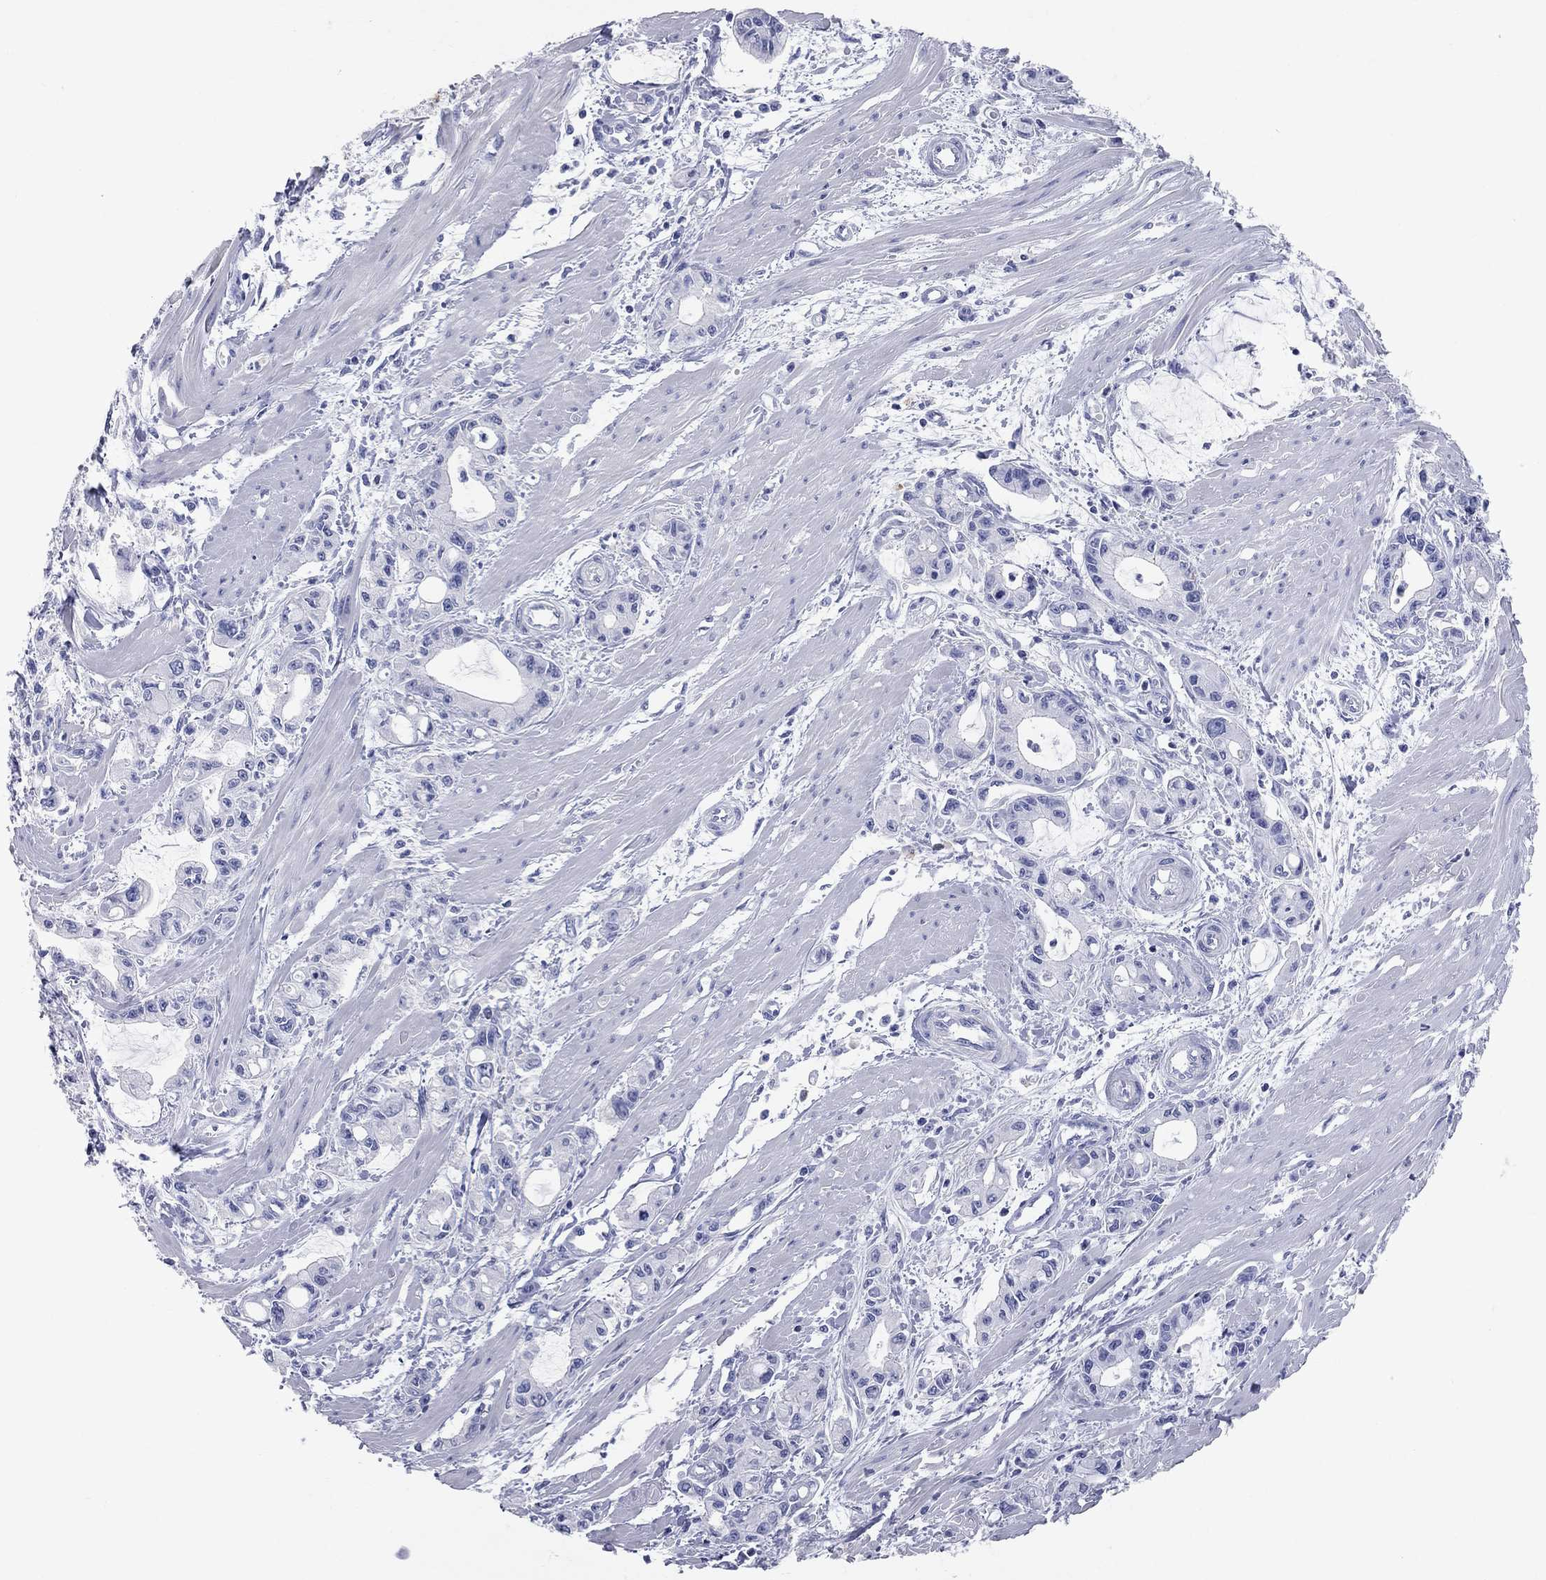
{"staining": {"intensity": "negative", "quantity": "none", "location": "none"}, "tissue": "pancreatic cancer", "cell_type": "Tumor cells", "image_type": "cancer", "snomed": [{"axis": "morphology", "description": "Adenocarcinoma, NOS"}, {"axis": "topography", "description": "Pancreas"}], "caption": "Adenocarcinoma (pancreatic) was stained to show a protein in brown. There is no significant expression in tumor cells. The staining was performed using DAB to visualize the protein expression in brown, while the nuclei were stained in blue with hematoxylin (Magnification: 20x).", "gene": "AOX1", "patient": {"sex": "male", "age": 48}}